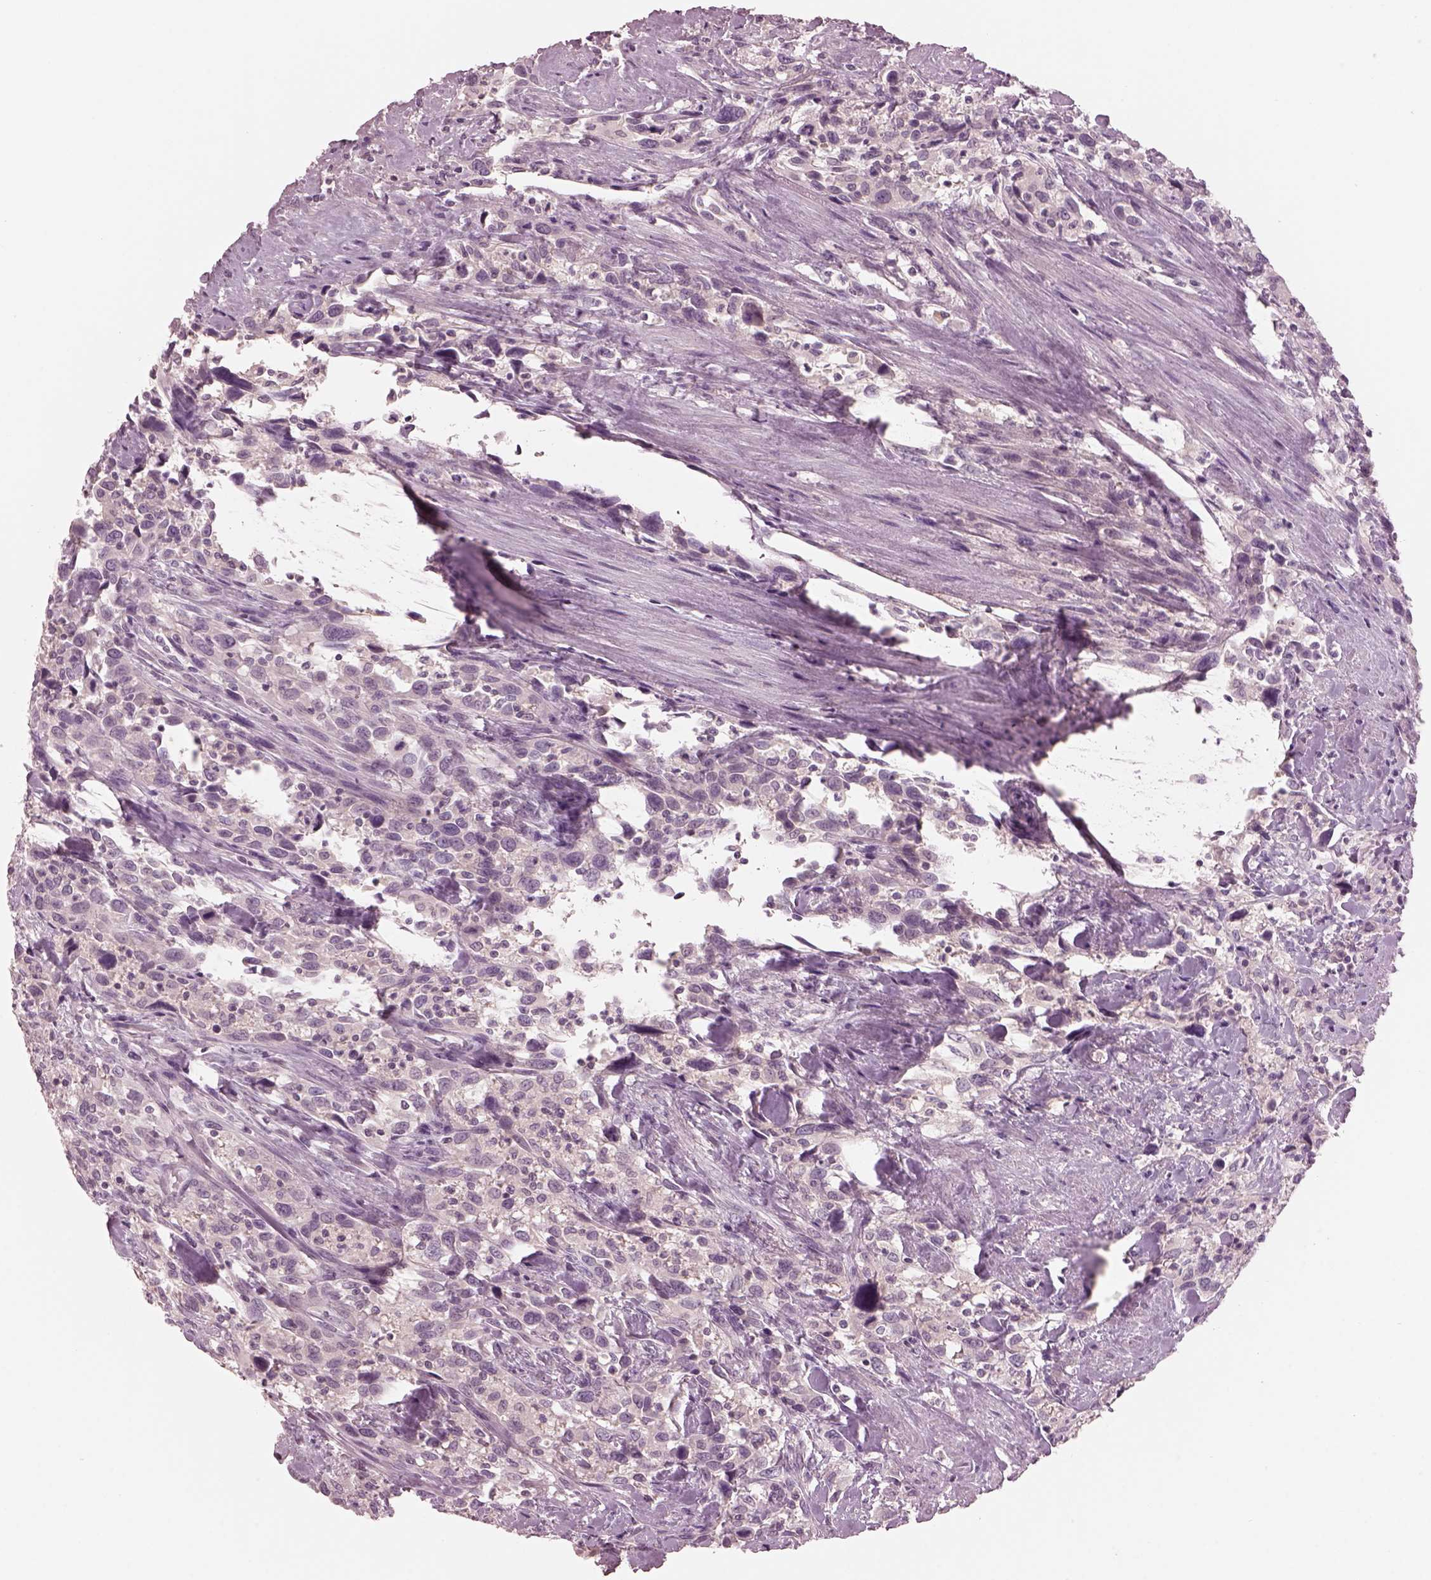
{"staining": {"intensity": "negative", "quantity": "none", "location": "none"}, "tissue": "urothelial cancer", "cell_type": "Tumor cells", "image_type": "cancer", "snomed": [{"axis": "morphology", "description": "Urothelial carcinoma, NOS"}, {"axis": "morphology", "description": "Urothelial carcinoma, High grade"}, {"axis": "topography", "description": "Urinary bladder"}], "caption": "Micrograph shows no protein expression in tumor cells of transitional cell carcinoma tissue.", "gene": "PACRG", "patient": {"sex": "female", "age": 64}}